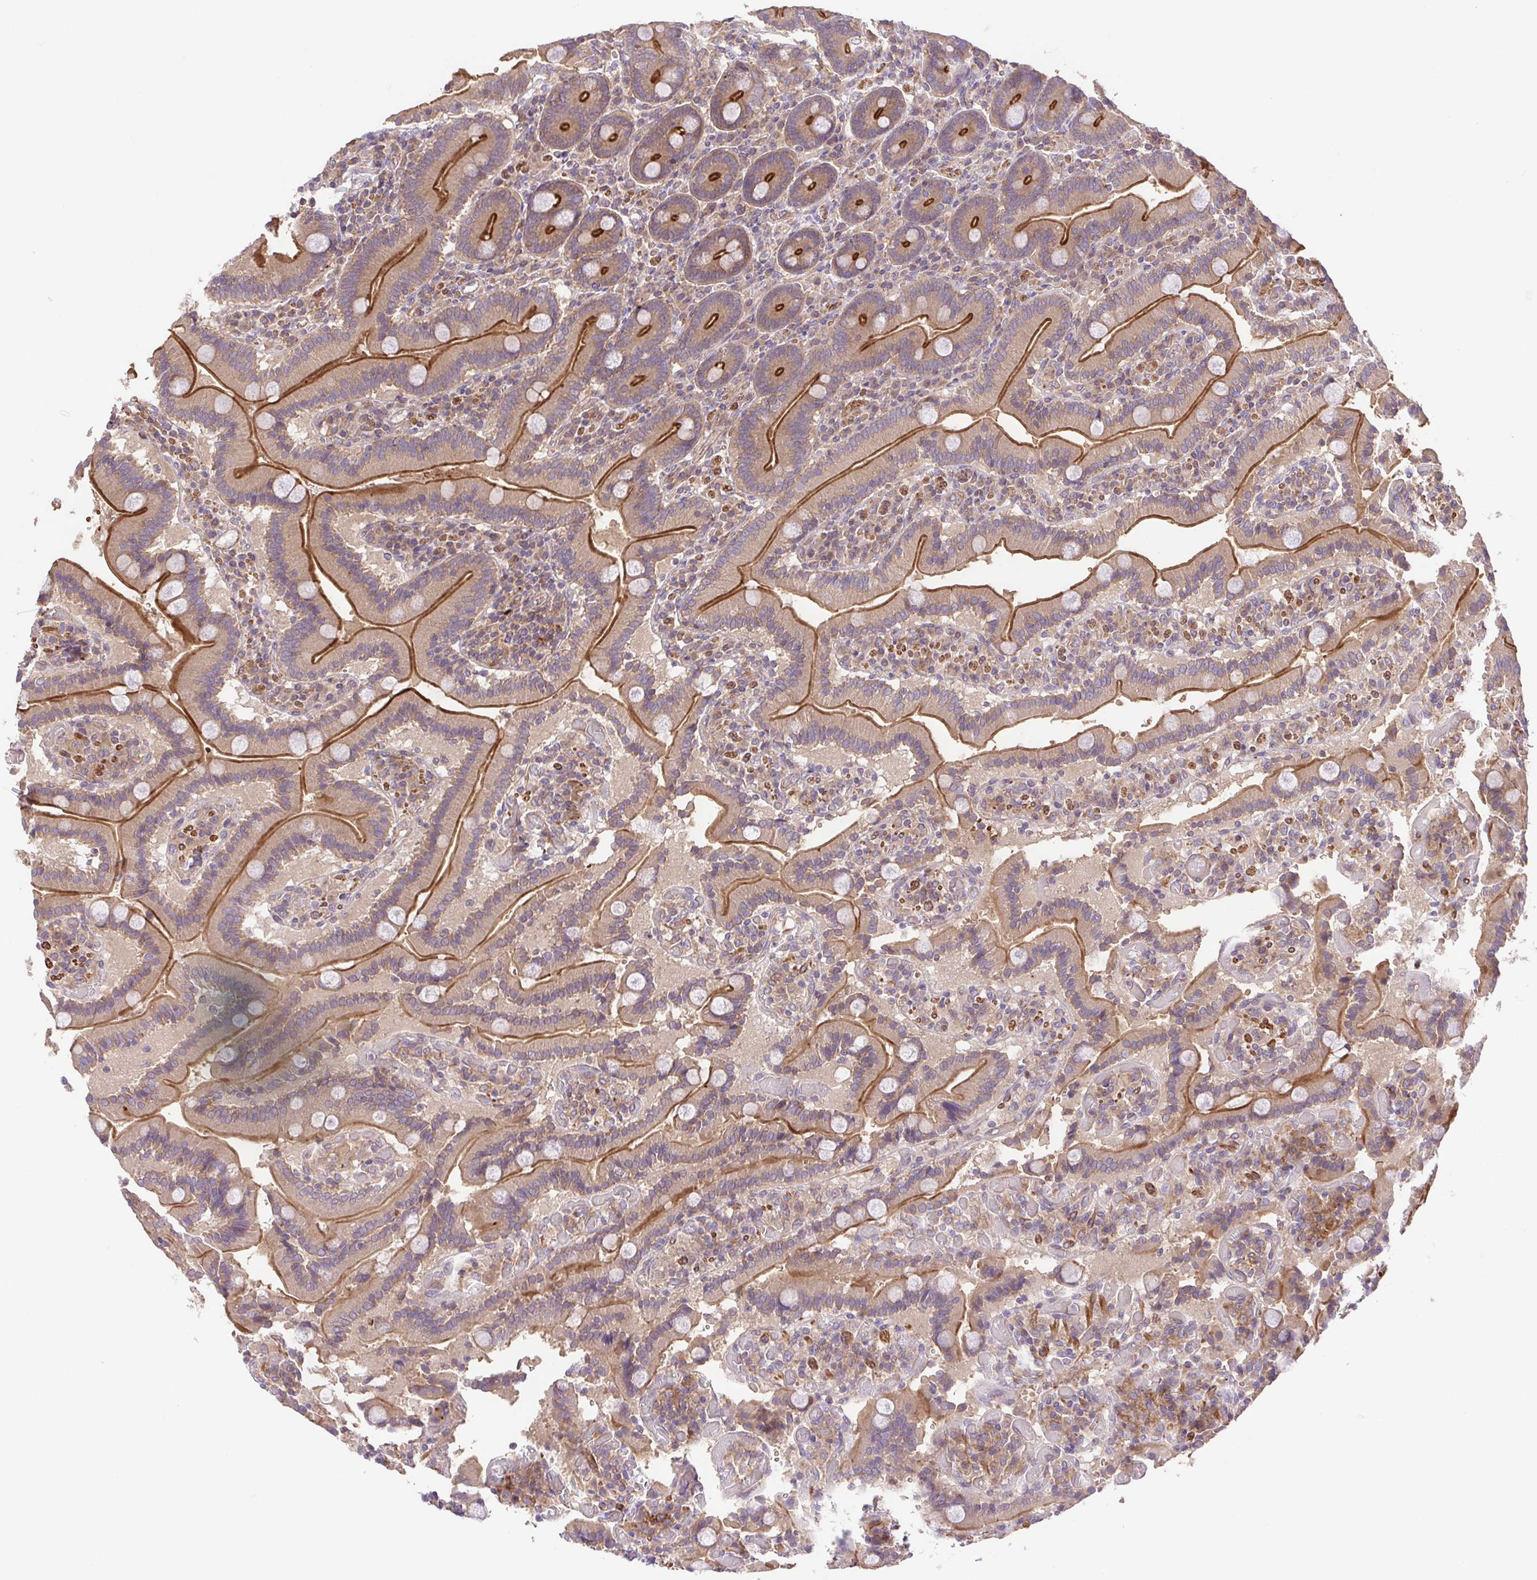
{"staining": {"intensity": "moderate", "quantity": "25%-75%", "location": "cytoplasmic/membranous"}, "tissue": "duodenum", "cell_type": "Glandular cells", "image_type": "normal", "snomed": [{"axis": "morphology", "description": "Normal tissue, NOS"}, {"axis": "topography", "description": "Duodenum"}], "caption": "Approximately 25%-75% of glandular cells in normal human duodenum exhibit moderate cytoplasmic/membranous protein staining as visualized by brown immunohistochemical staining.", "gene": "IDE", "patient": {"sex": "female", "age": 62}}